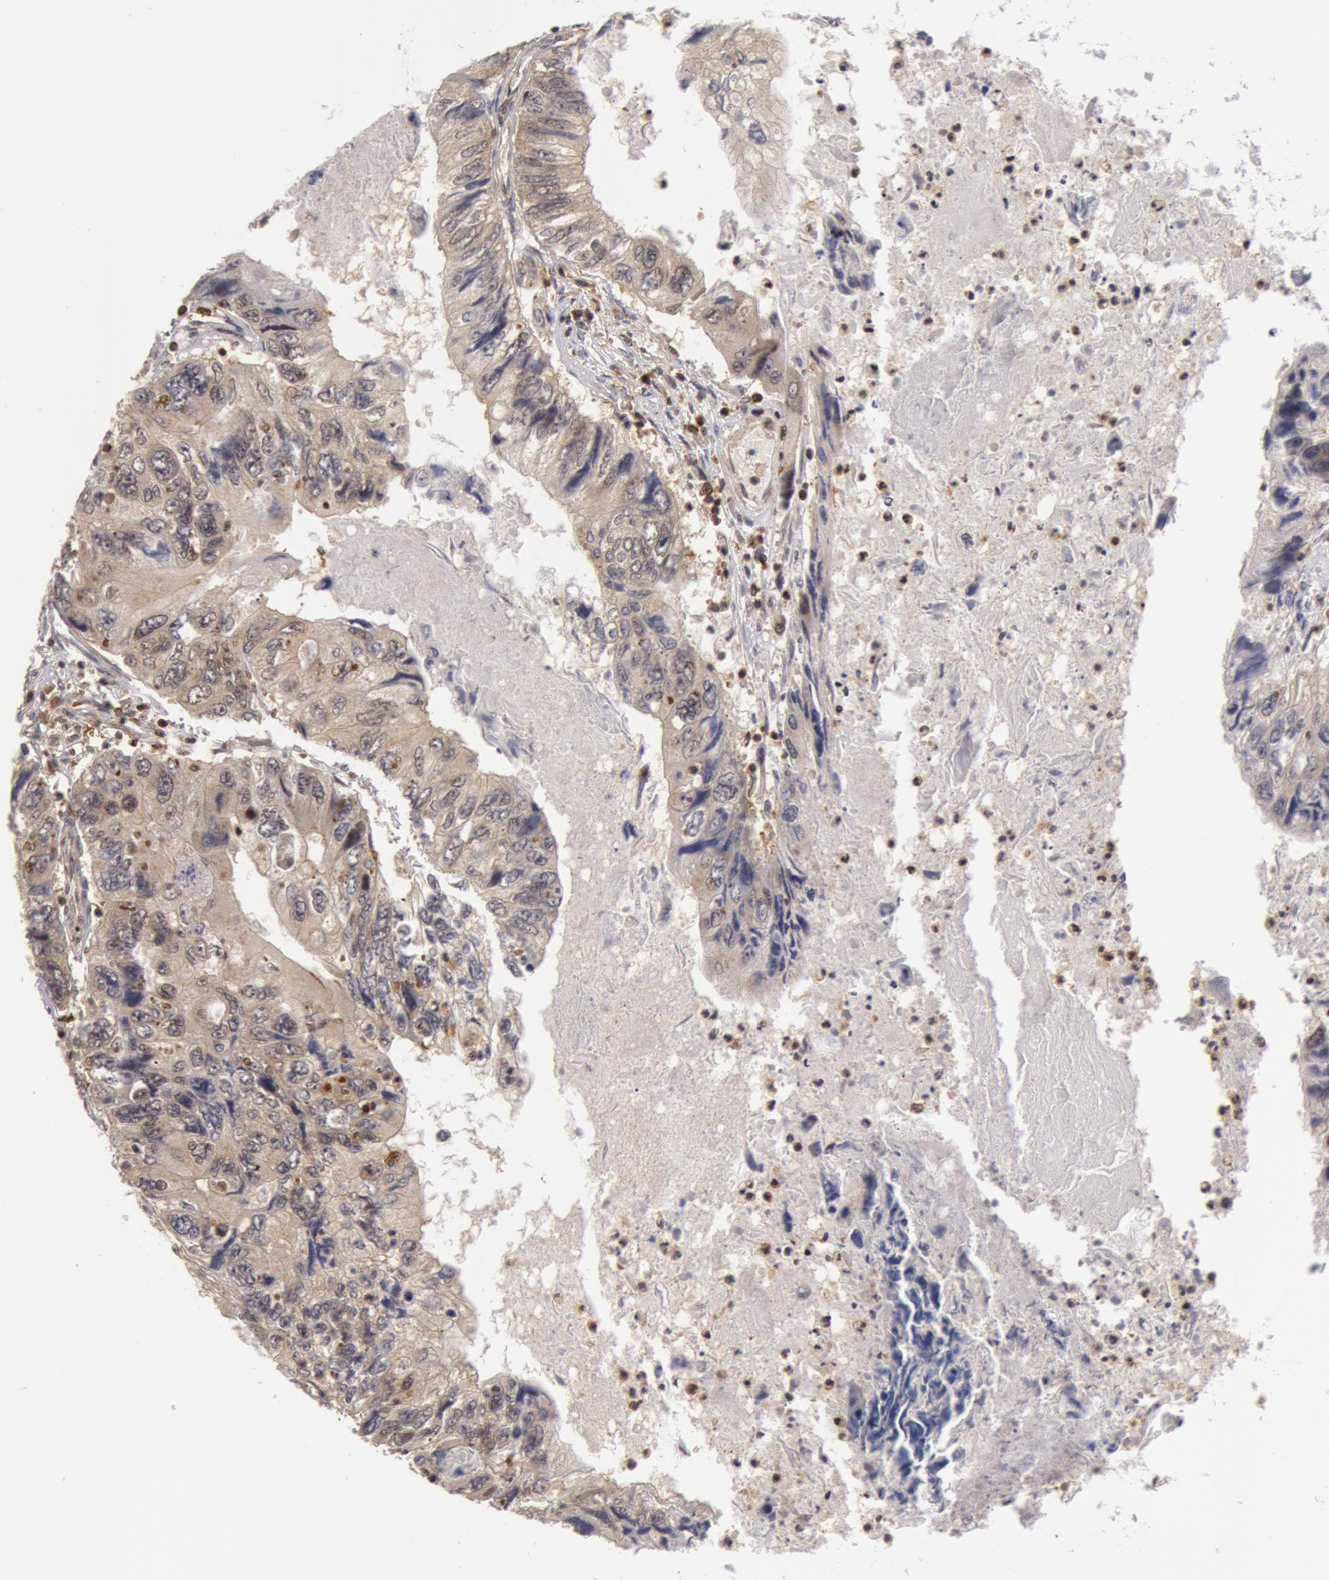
{"staining": {"intensity": "negative", "quantity": "none", "location": "none"}, "tissue": "colorectal cancer", "cell_type": "Tumor cells", "image_type": "cancer", "snomed": [{"axis": "morphology", "description": "Adenocarcinoma, NOS"}, {"axis": "topography", "description": "Rectum"}], "caption": "Colorectal adenocarcinoma was stained to show a protein in brown. There is no significant expression in tumor cells.", "gene": "ZNF350", "patient": {"sex": "female", "age": 82}}